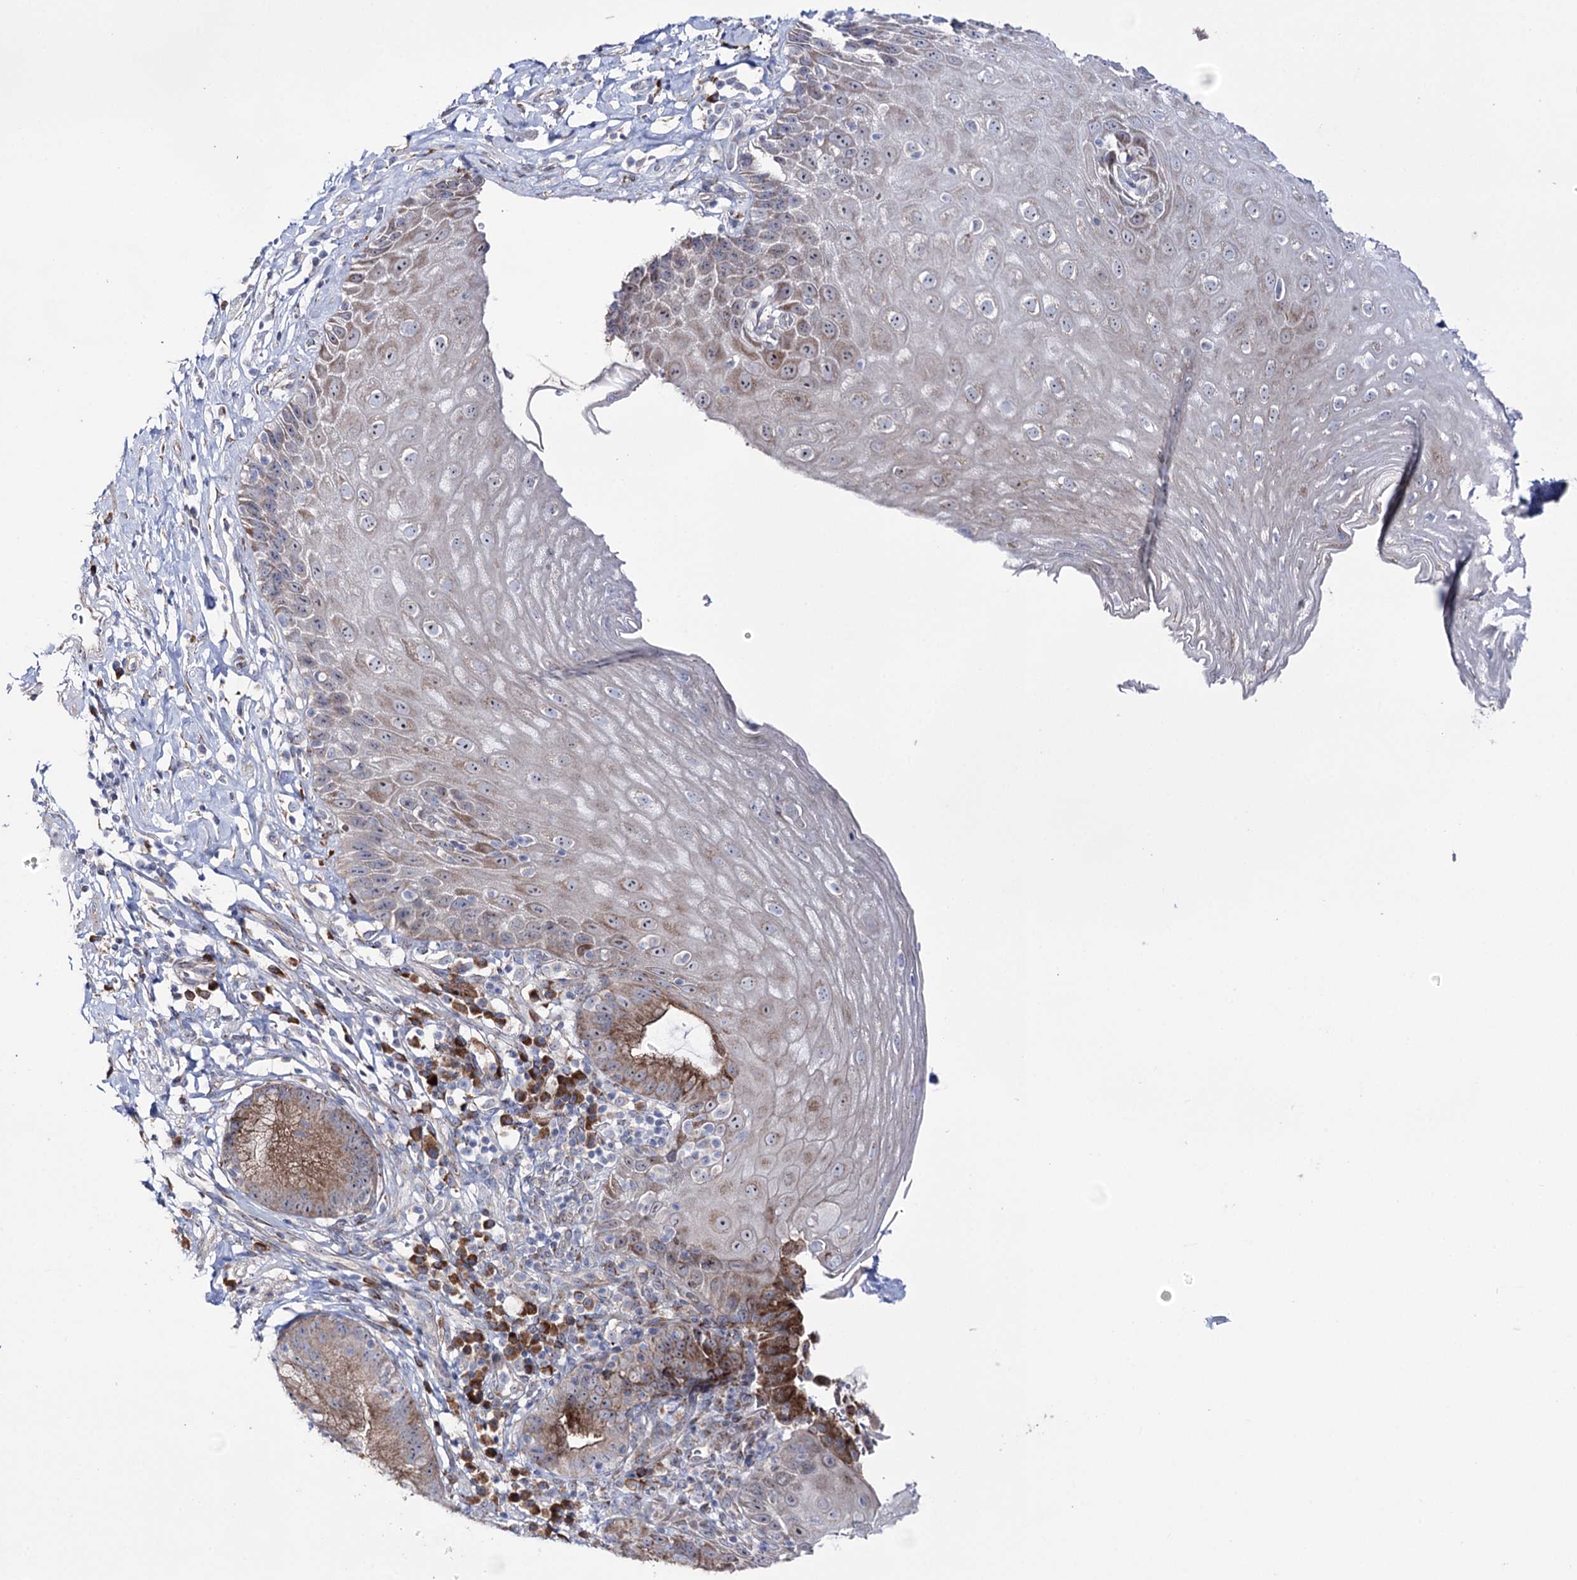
{"staining": {"intensity": "moderate", "quantity": "<25%", "location": "cytoplasmic/membranous"}, "tissue": "esophagus", "cell_type": "Squamous epithelial cells", "image_type": "normal", "snomed": [{"axis": "morphology", "description": "Normal tissue, NOS"}, {"axis": "topography", "description": "Esophagus"}], "caption": "Immunohistochemical staining of normal human esophagus demonstrates moderate cytoplasmic/membranous protein expression in approximately <25% of squamous epithelial cells.", "gene": "METTL5", "patient": {"sex": "female", "age": 61}}